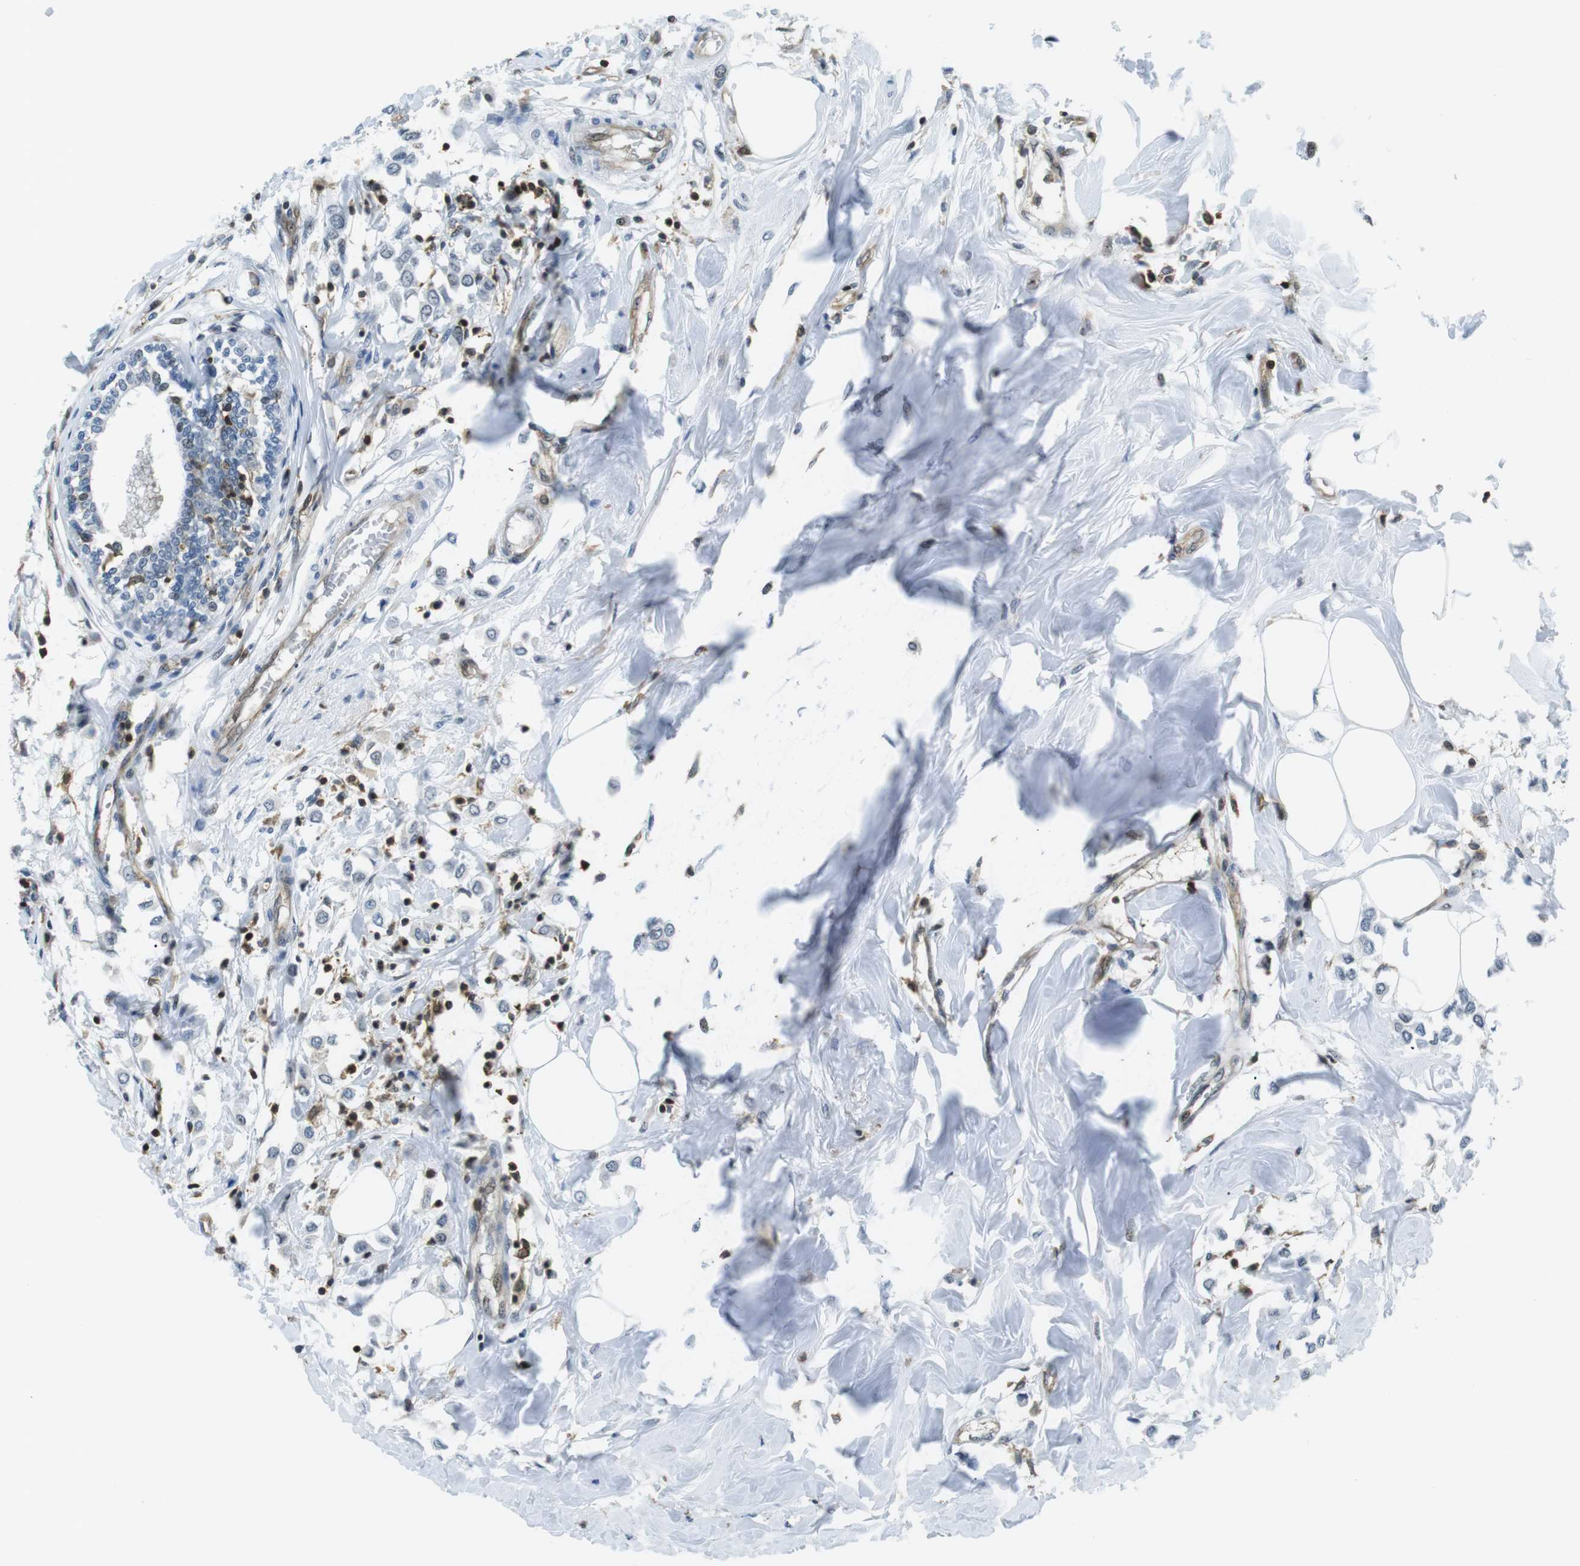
{"staining": {"intensity": "negative", "quantity": "none", "location": "none"}, "tissue": "breast cancer", "cell_type": "Tumor cells", "image_type": "cancer", "snomed": [{"axis": "morphology", "description": "Lobular carcinoma"}, {"axis": "topography", "description": "Breast"}], "caption": "A high-resolution photomicrograph shows immunohistochemistry staining of breast cancer (lobular carcinoma), which shows no significant positivity in tumor cells.", "gene": "STK10", "patient": {"sex": "female", "age": 51}}